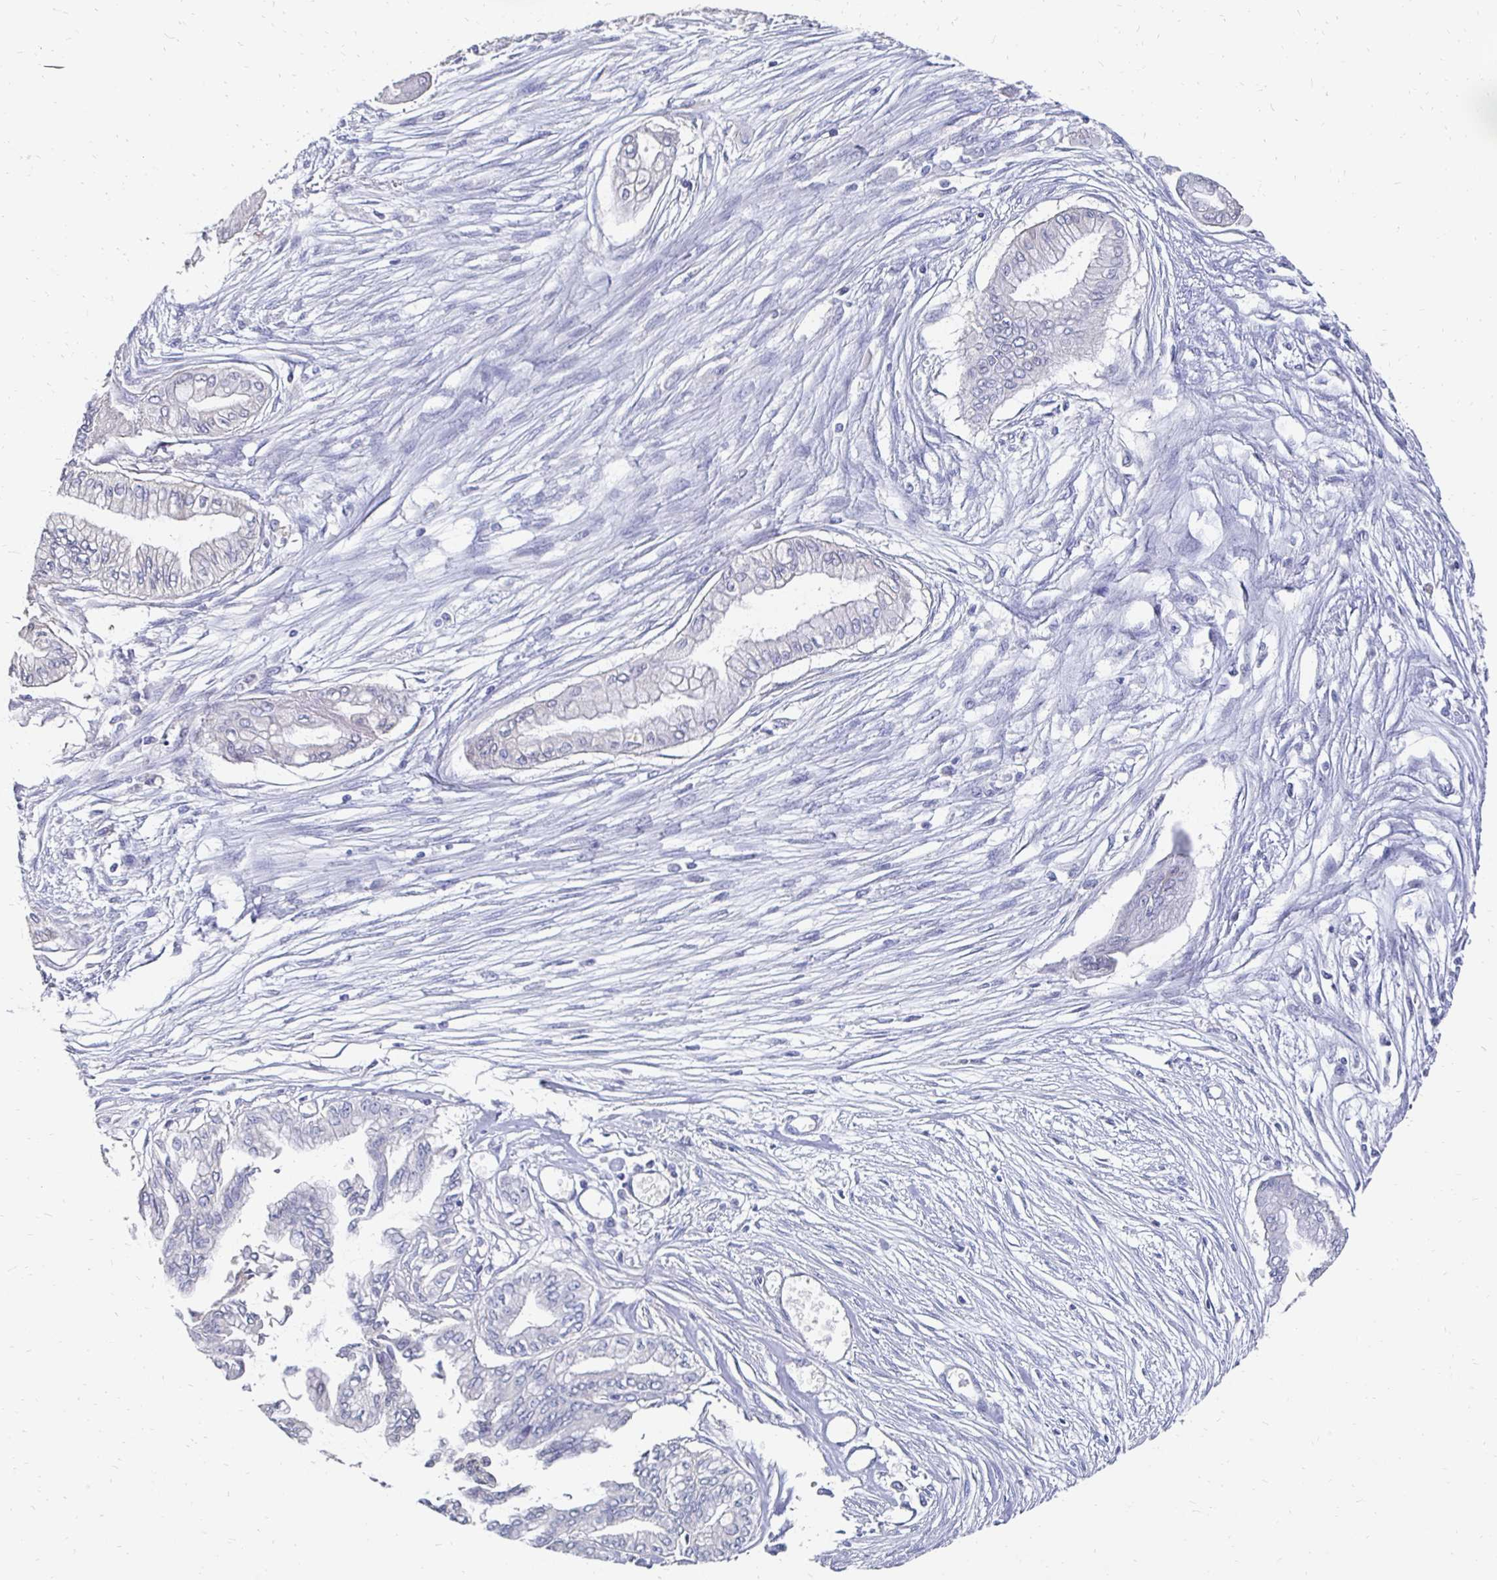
{"staining": {"intensity": "negative", "quantity": "none", "location": "none"}, "tissue": "pancreatic cancer", "cell_type": "Tumor cells", "image_type": "cancer", "snomed": [{"axis": "morphology", "description": "Adenocarcinoma, NOS"}, {"axis": "topography", "description": "Pancreas"}], "caption": "Pancreatic cancer (adenocarcinoma) stained for a protein using immunohistochemistry demonstrates no expression tumor cells.", "gene": "SYCP3", "patient": {"sex": "female", "age": 68}}